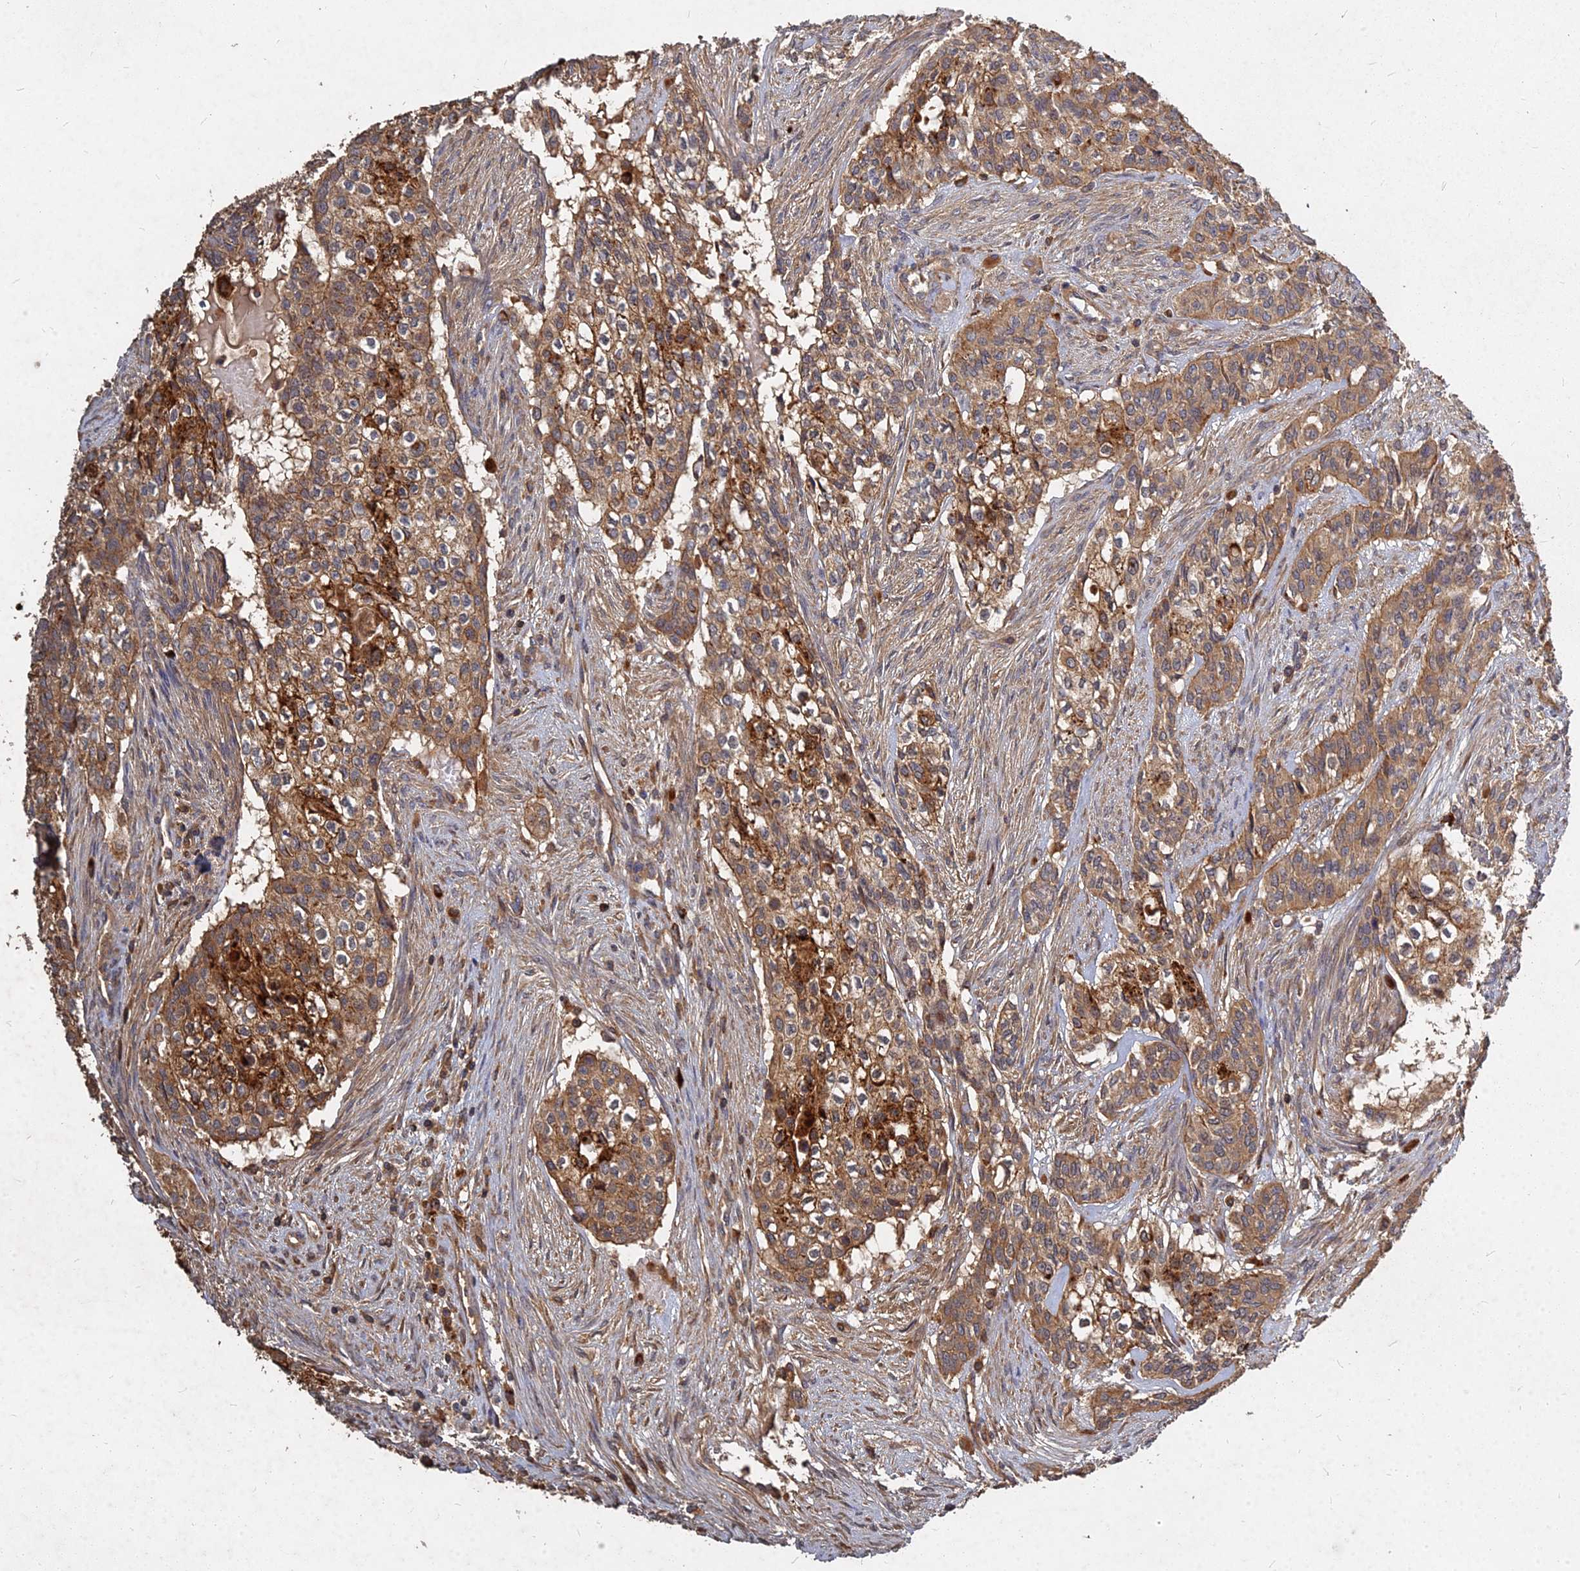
{"staining": {"intensity": "strong", "quantity": ">75%", "location": "cytoplasmic/membranous"}, "tissue": "head and neck cancer", "cell_type": "Tumor cells", "image_type": "cancer", "snomed": [{"axis": "morphology", "description": "Adenocarcinoma, NOS"}, {"axis": "topography", "description": "Head-Neck"}], "caption": "Immunohistochemical staining of human head and neck cancer demonstrates strong cytoplasmic/membranous protein expression in about >75% of tumor cells.", "gene": "UBE2W", "patient": {"sex": "male", "age": 81}}